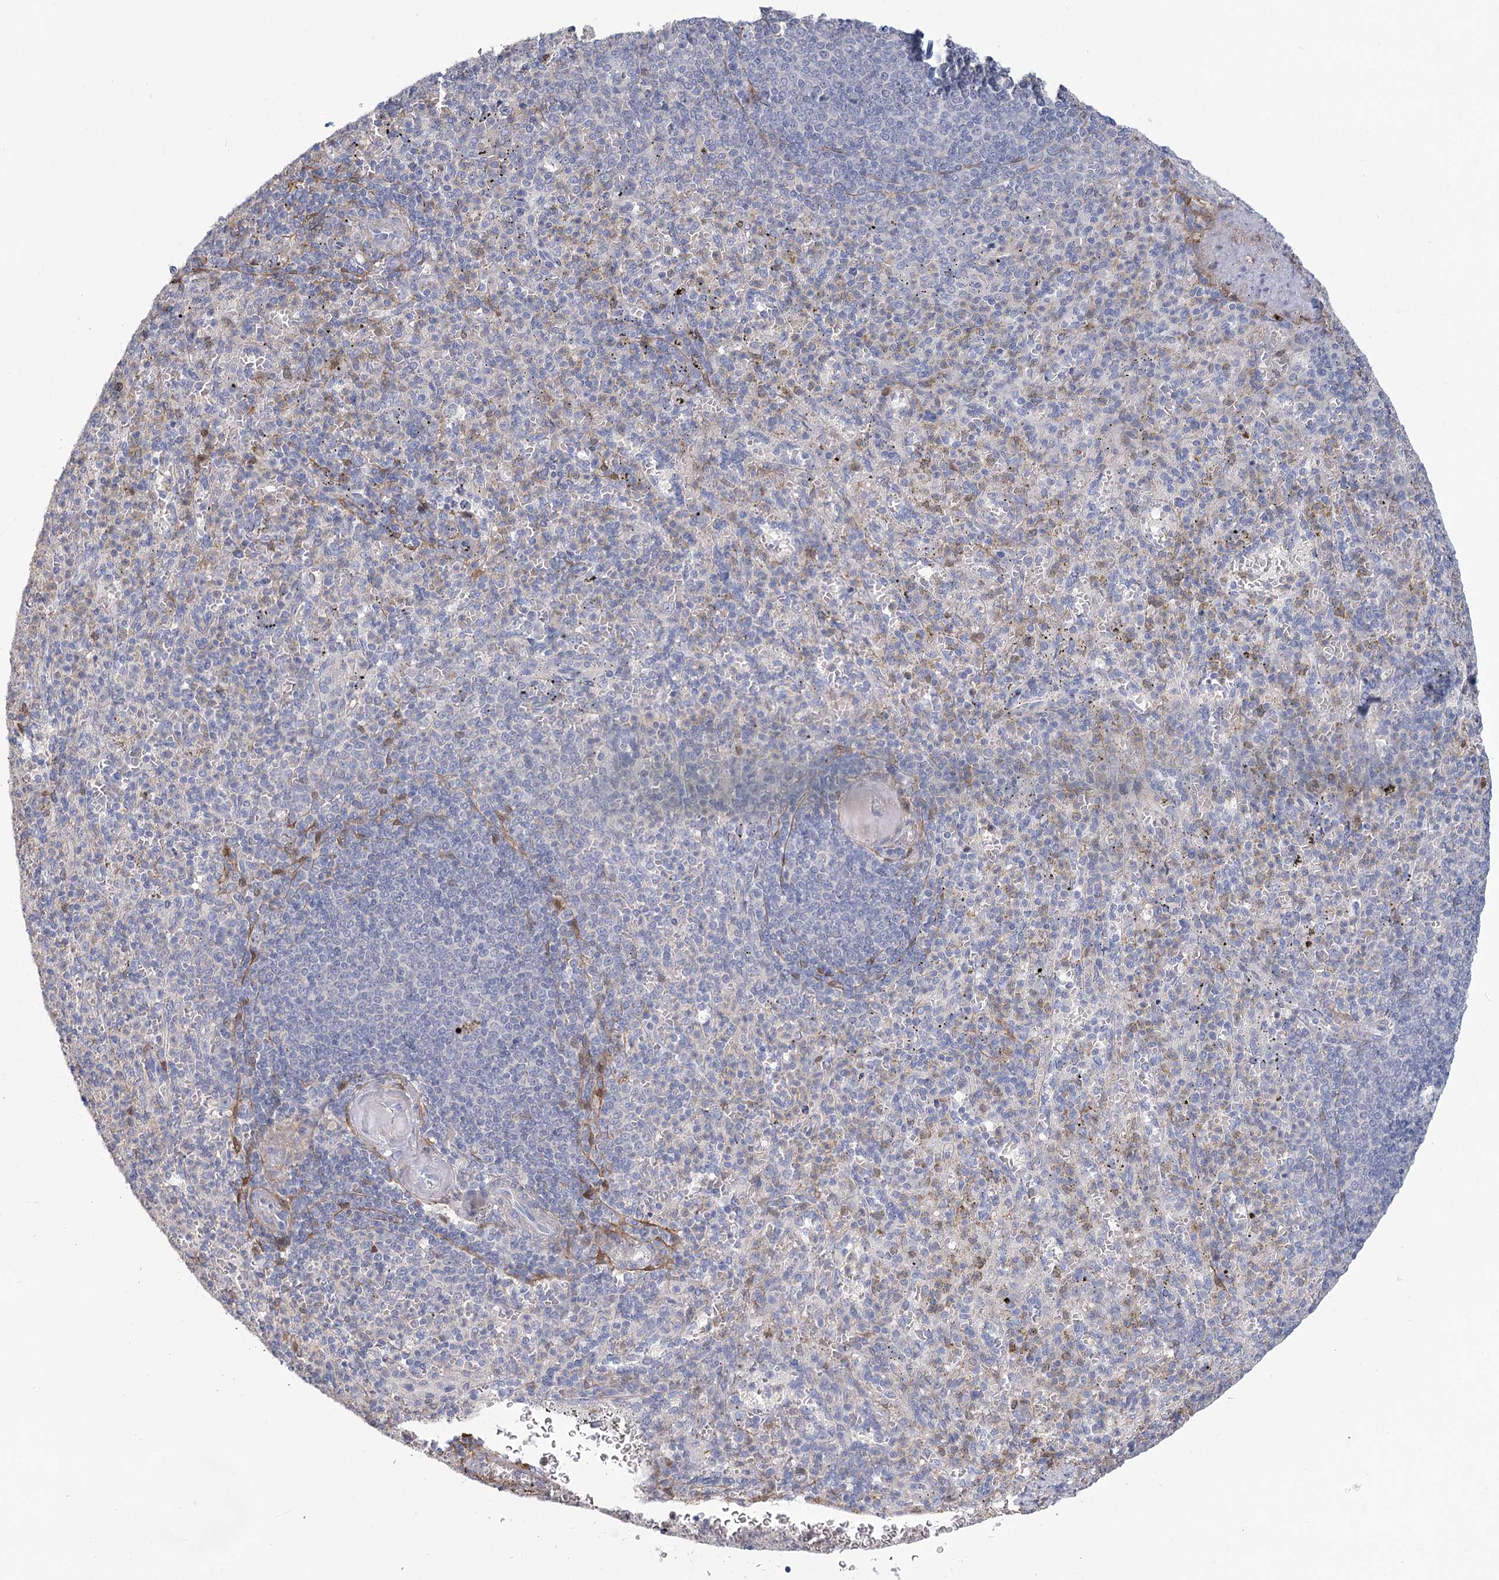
{"staining": {"intensity": "negative", "quantity": "none", "location": "none"}, "tissue": "spleen", "cell_type": "Cells in red pulp", "image_type": "normal", "snomed": [{"axis": "morphology", "description": "Normal tissue, NOS"}, {"axis": "topography", "description": "Spleen"}], "caption": "A micrograph of spleen stained for a protein demonstrates no brown staining in cells in red pulp.", "gene": "CNTLN", "patient": {"sex": "female", "age": 74}}